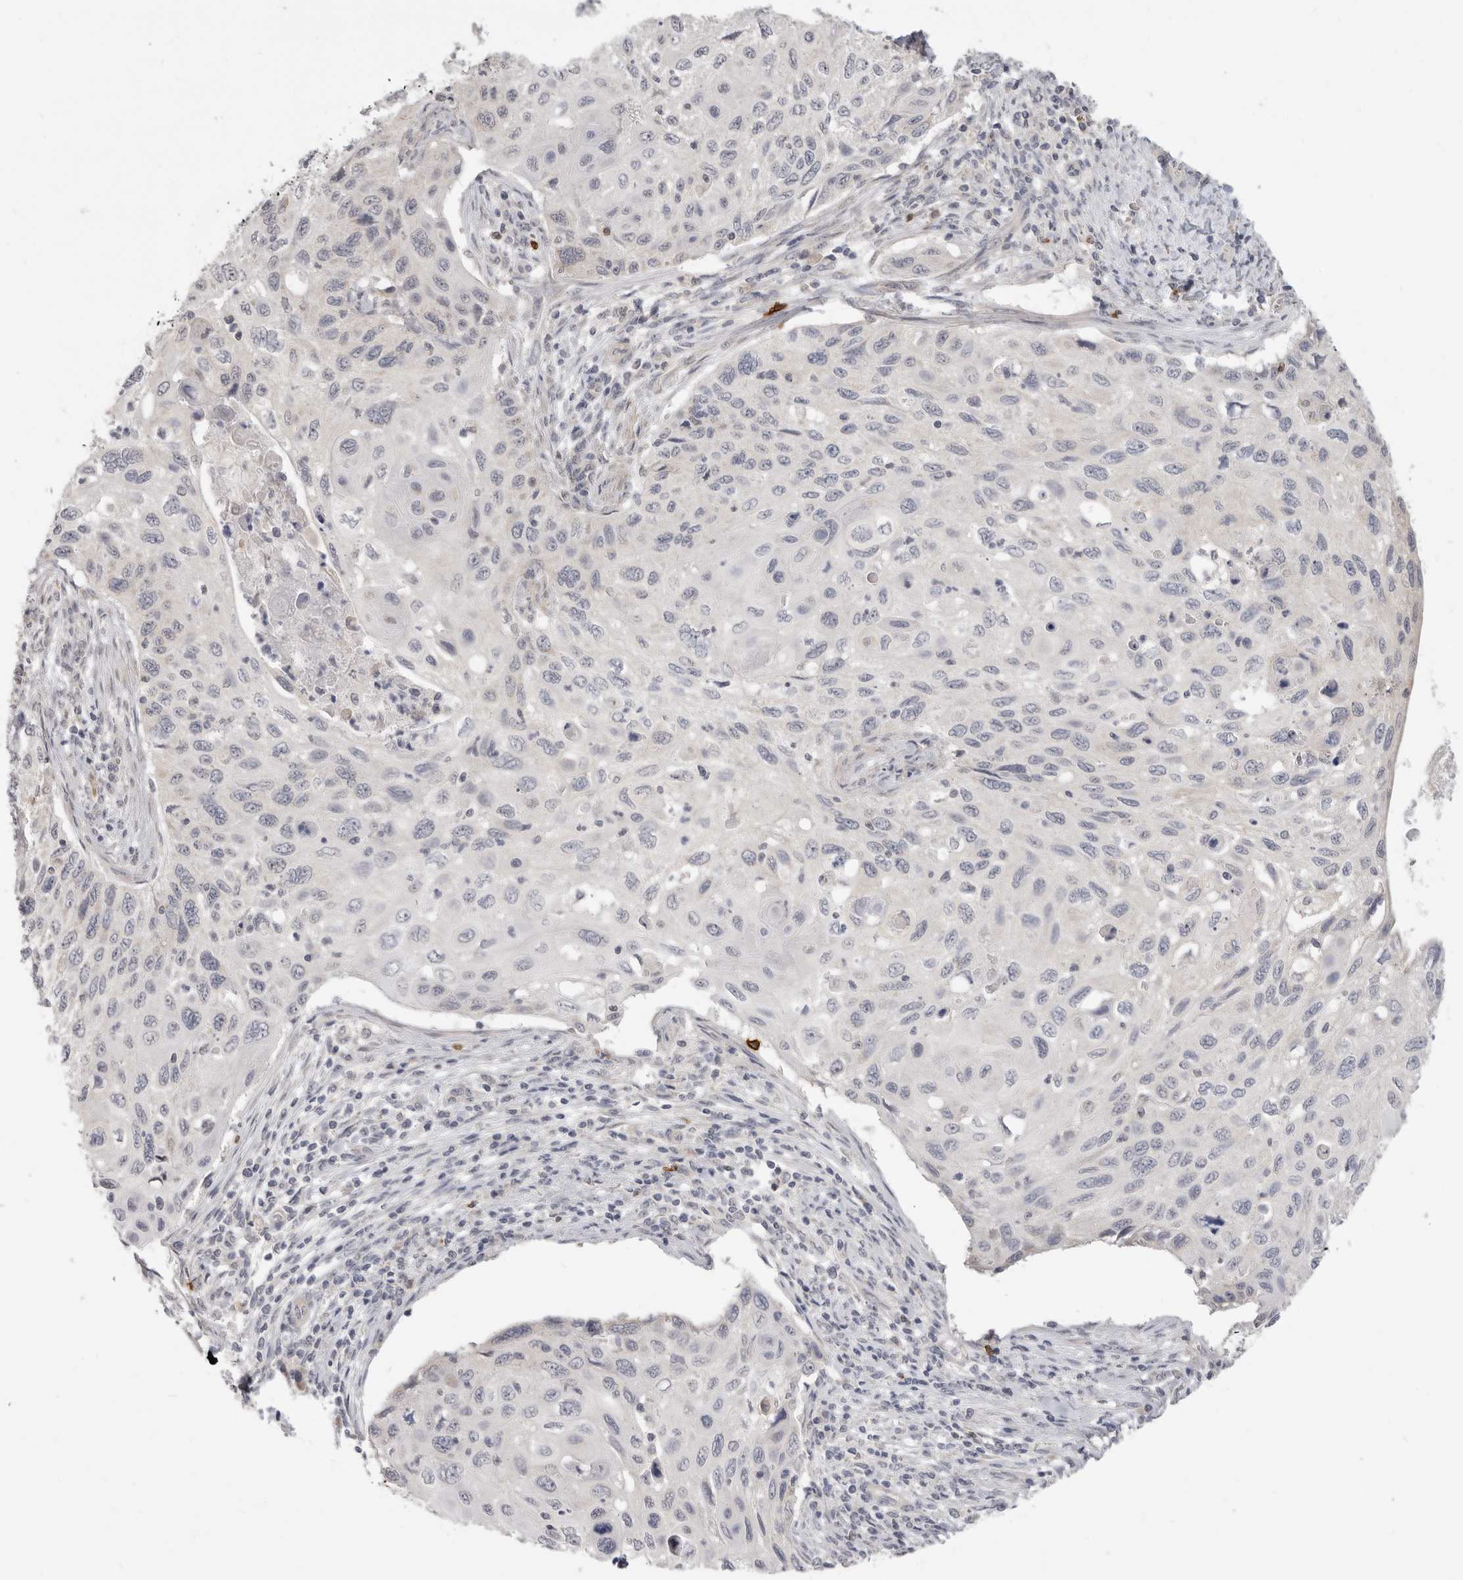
{"staining": {"intensity": "negative", "quantity": "none", "location": "none"}, "tissue": "cervical cancer", "cell_type": "Tumor cells", "image_type": "cancer", "snomed": [{"axis": "morphology", "description": "Squamous cell carcinoma, NOS"}, {"axis": "topography", "description": "Cervix"}], "caption": "IHC photomicrograph of cervical cancer (squamous cell carcinoma) stained for a protein (brown), which demonstrates no positivity in tumor cells.", "gene": "XIRP1", "patient": {"sex": "female", "age": 70}}